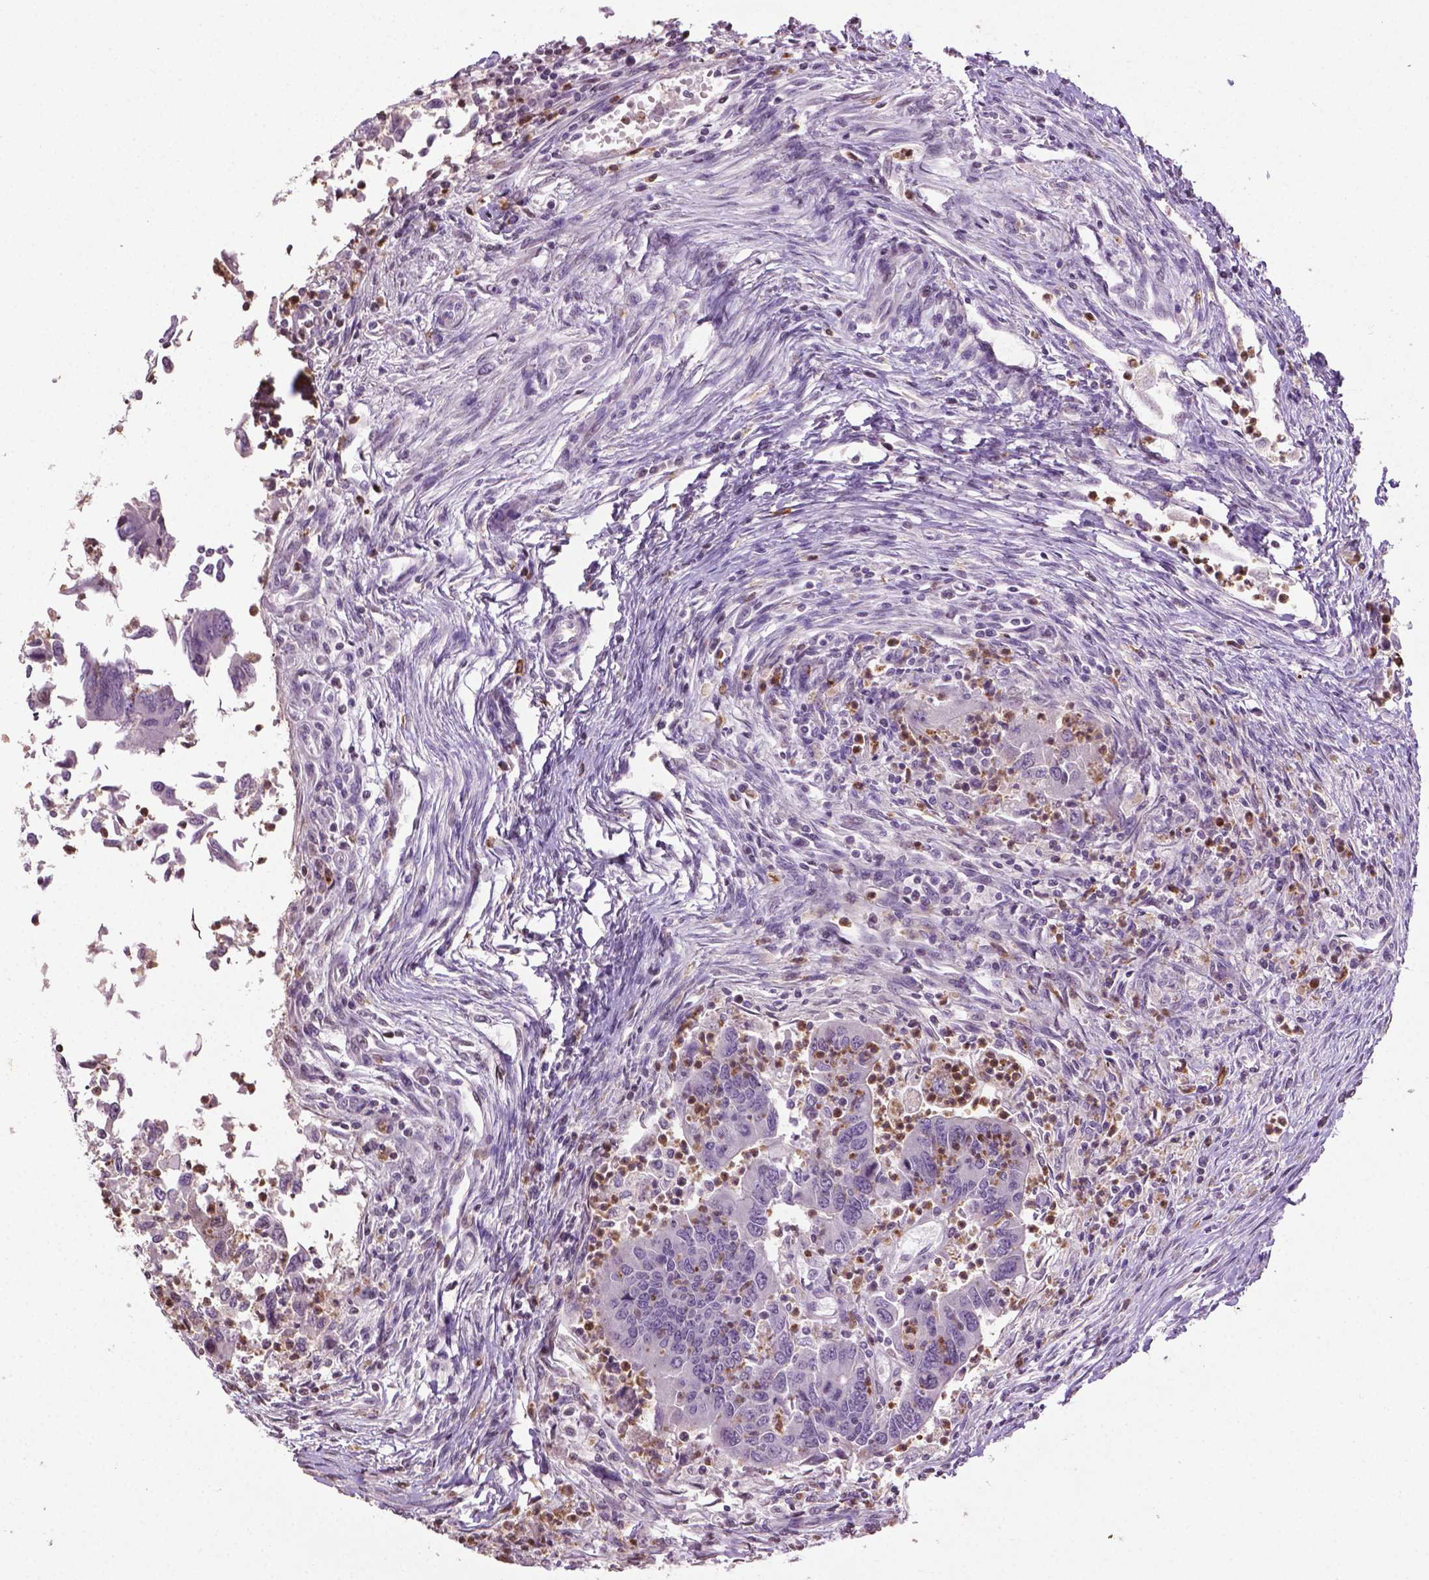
{"staining": {"intensity": "negative", "quantity": "none", "location": "none"}, "tissue": "colorectal cancer", "cell_type": "Tumor cells", "image_type": "cancer", "snomed": [{"axis": "morphology", "description": "Adenocarcinoma, NOS"}, {"axis": "topography", "description": "Colon"}], "caption": "Immunohistochemical staining of human colorectal cancer demonstrates no significant expression in tumor cells. (Stains: DAB immunohistochemistry (IHC) with hematoxylin counter stain, Microscopy: brightfield microscopy at high magnification).", "gene": "NTNG2", "patient": {"sex": "female", "age": 67}}